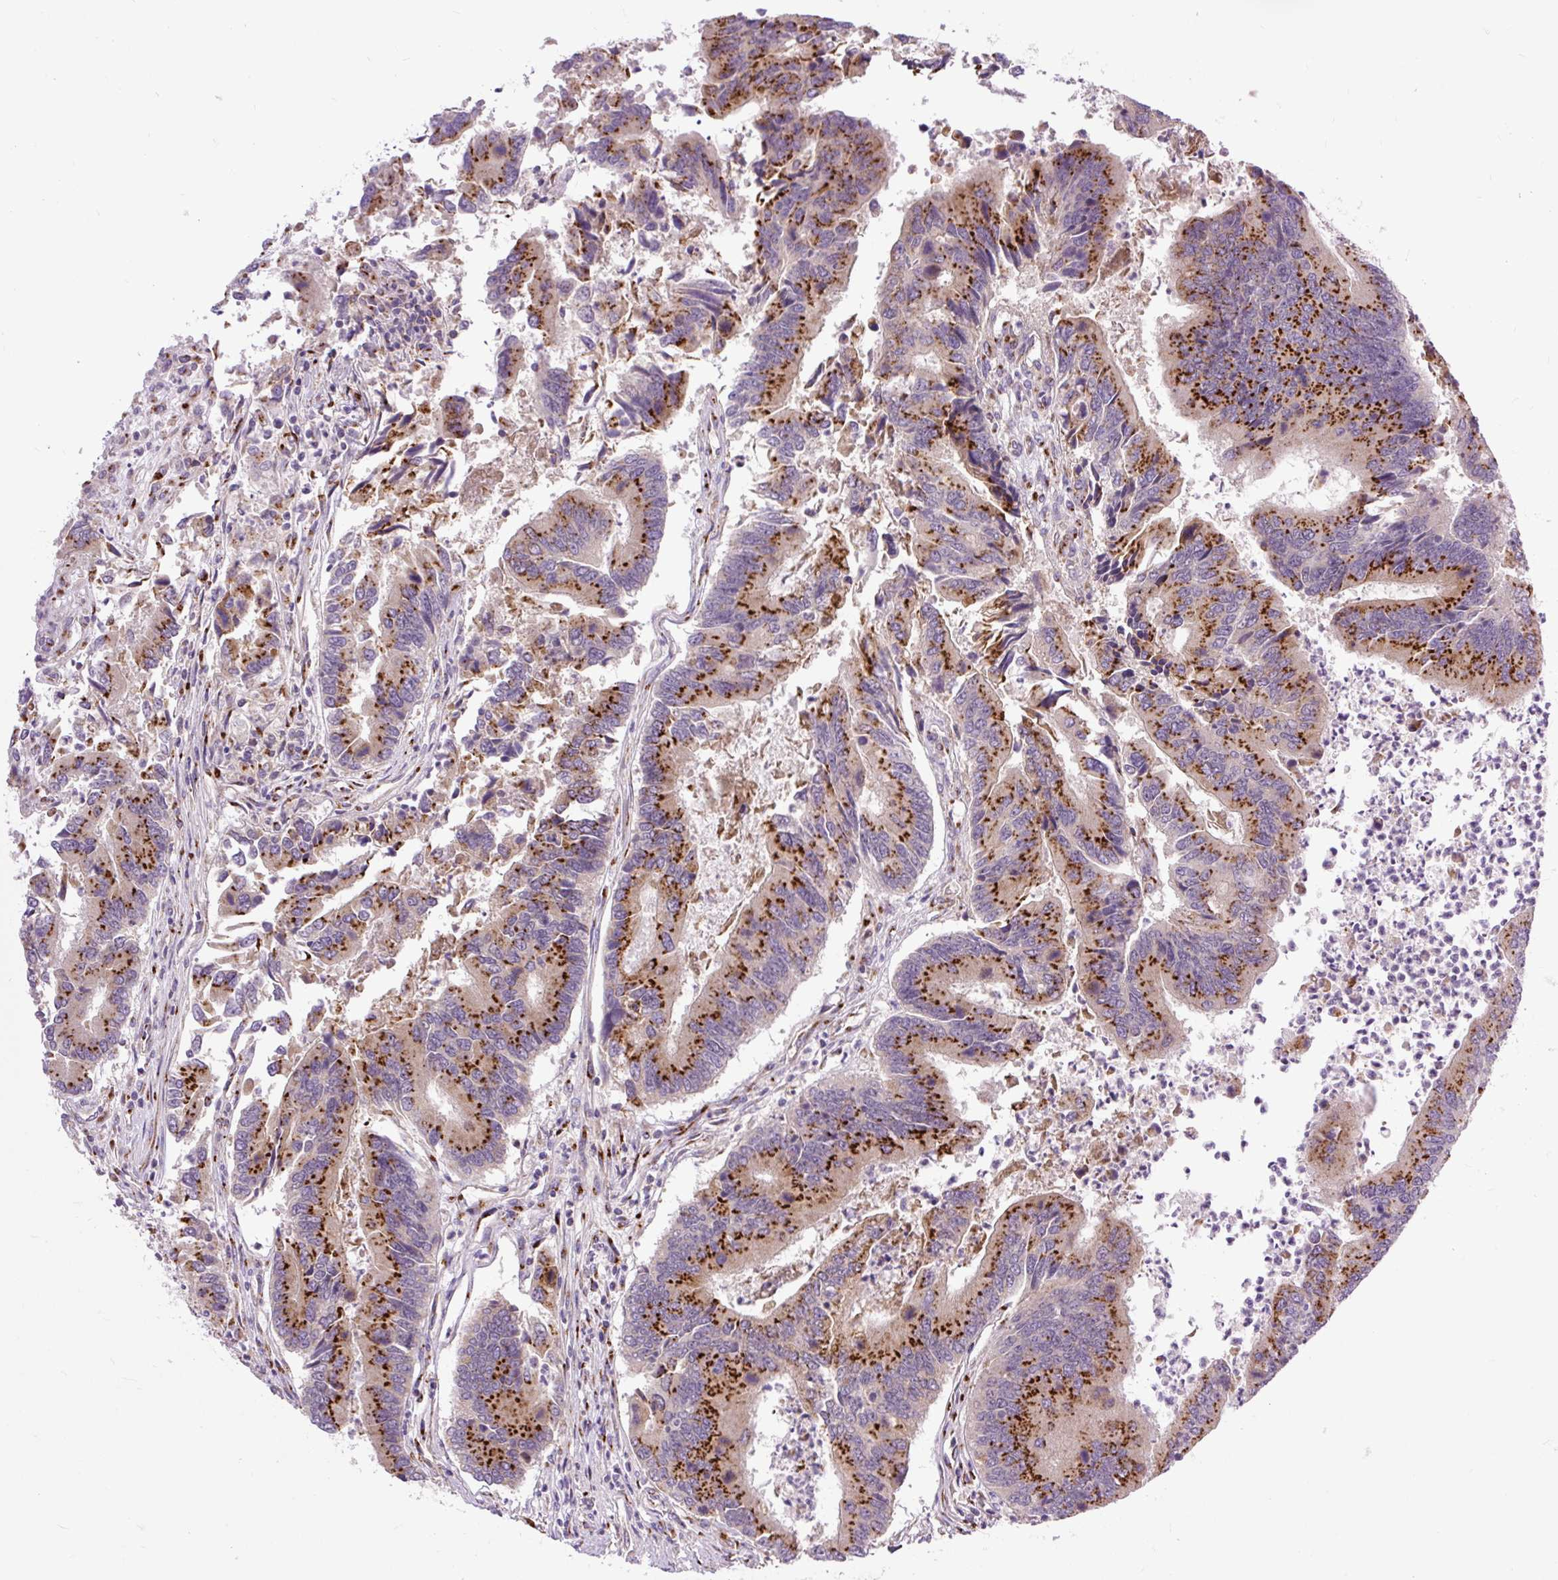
{"staining": {"intensity": "strong", "quantity": ">75%", "location": "cytoplasmic/membranous"}, "tissue": "colorectal cancer", "cell_type": "Tumor cells", "image_type": "cancer", "snomed": [{"axis": "morphology", "description": "Adenocarcinoma, NOS"}, {"axis": "topography", "description": "Colon"}], "caption": "High-power microscopy captured an immunohistochemistry (IHC) photomicrograph of colorectal cancer, revealing strong cytoplasmic/membranous positivity in about >75% of tumor cells.", "gene": "MSMP", "patient": {"sex": "female", "age": 67}}